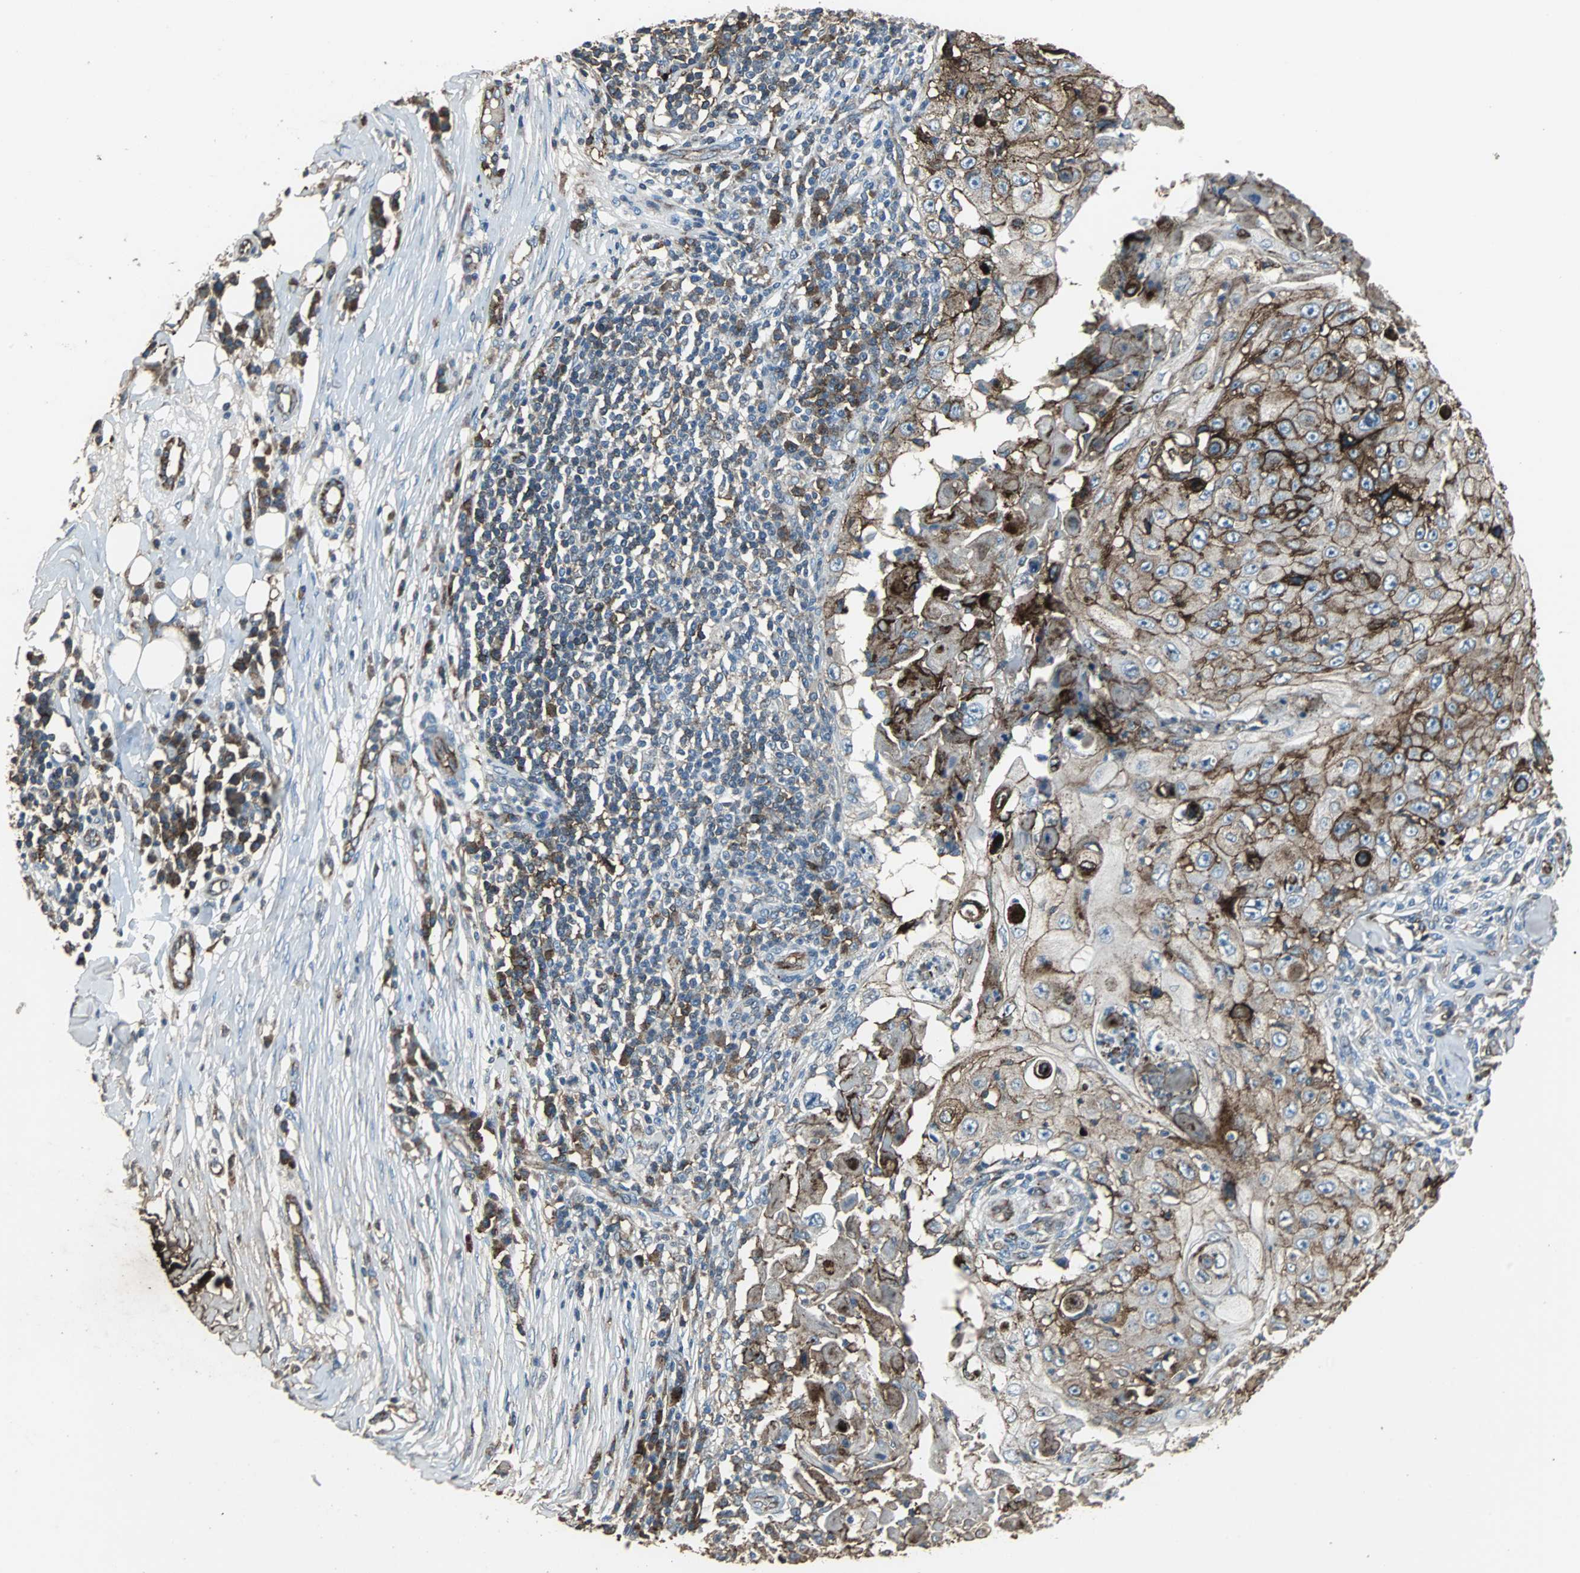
{"staining": {"intensity": "moderate", "quantity": ">75%", "location": "cytoplasmic/membranous"}, "tissue": "skin cancer", "cell_type": "Tumor cells", "image_type": "cancer", "snomed": [{"axis": "morphology", "description": "Squamous cell carcinoma, NOS"}, {"axis": "topography", "description": "Skin"}], "caption": "This image displays immunohistochemistry (IHC) staining of skin cancer (squamous cell carcinoma), with medium moderate cytoplasmic/membranous expression in about >75% of tumor cells.", "gene": "F11R", "patient": {"sex": "male", "age": 86}}